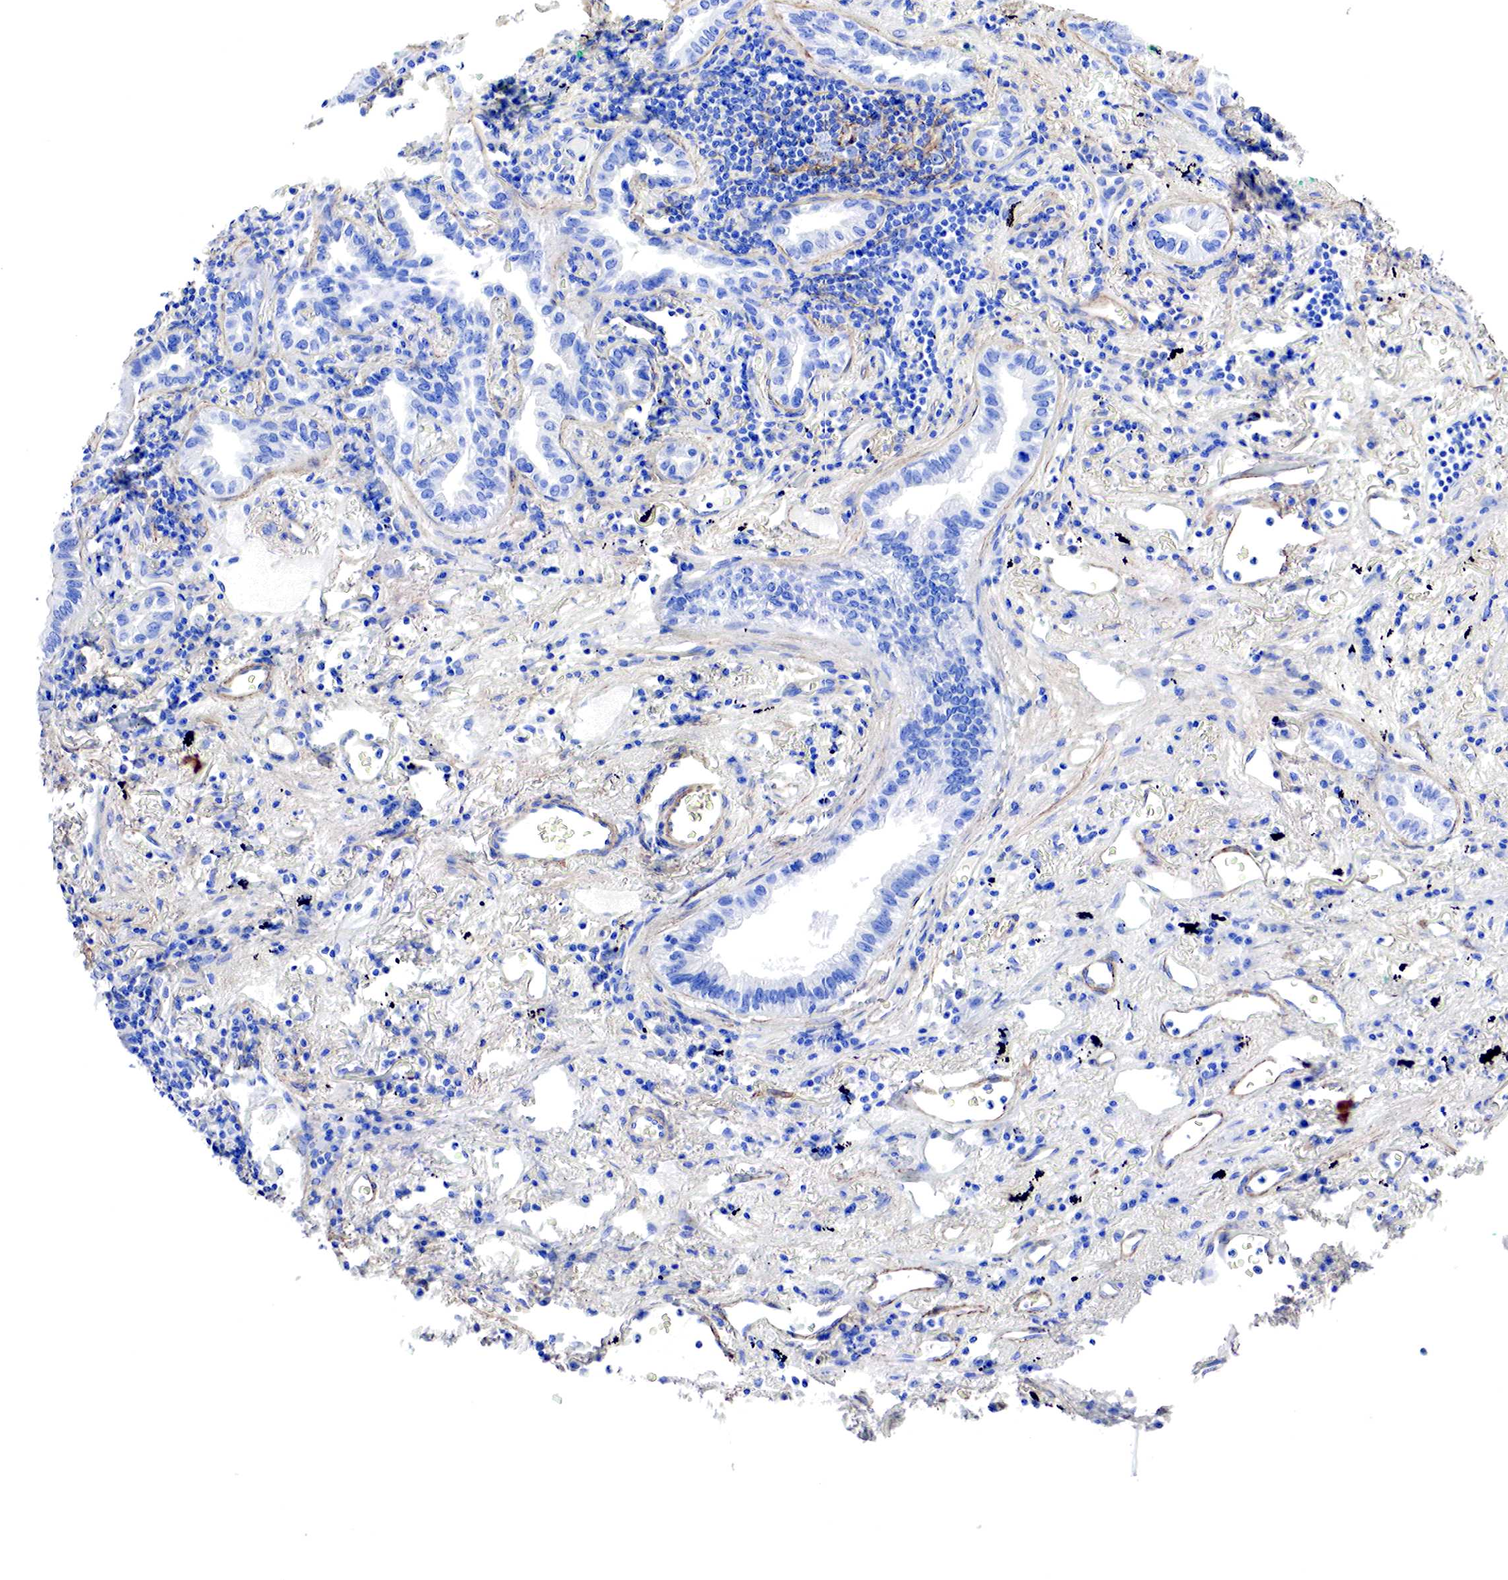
{"staining": {"intensity": "negative", "quantity": "none", "location": "none"}, "tissue": "lung cancer", "cell_type": "Tumor cells", "image_type": "cancer", "snomed": [{"axis": "morphology", "description": "Adenocarcinoma, NOS"}, {"axis": "topography", "description": "Lung"}], "caption": "A high-resolution photomicrograph shows IHC staining of lung cancer (adenocarcinoma), which displays no significant positivity in tumor cells.", "gene": "TPM1", "patient": {"sex": "female", "age": 50}}